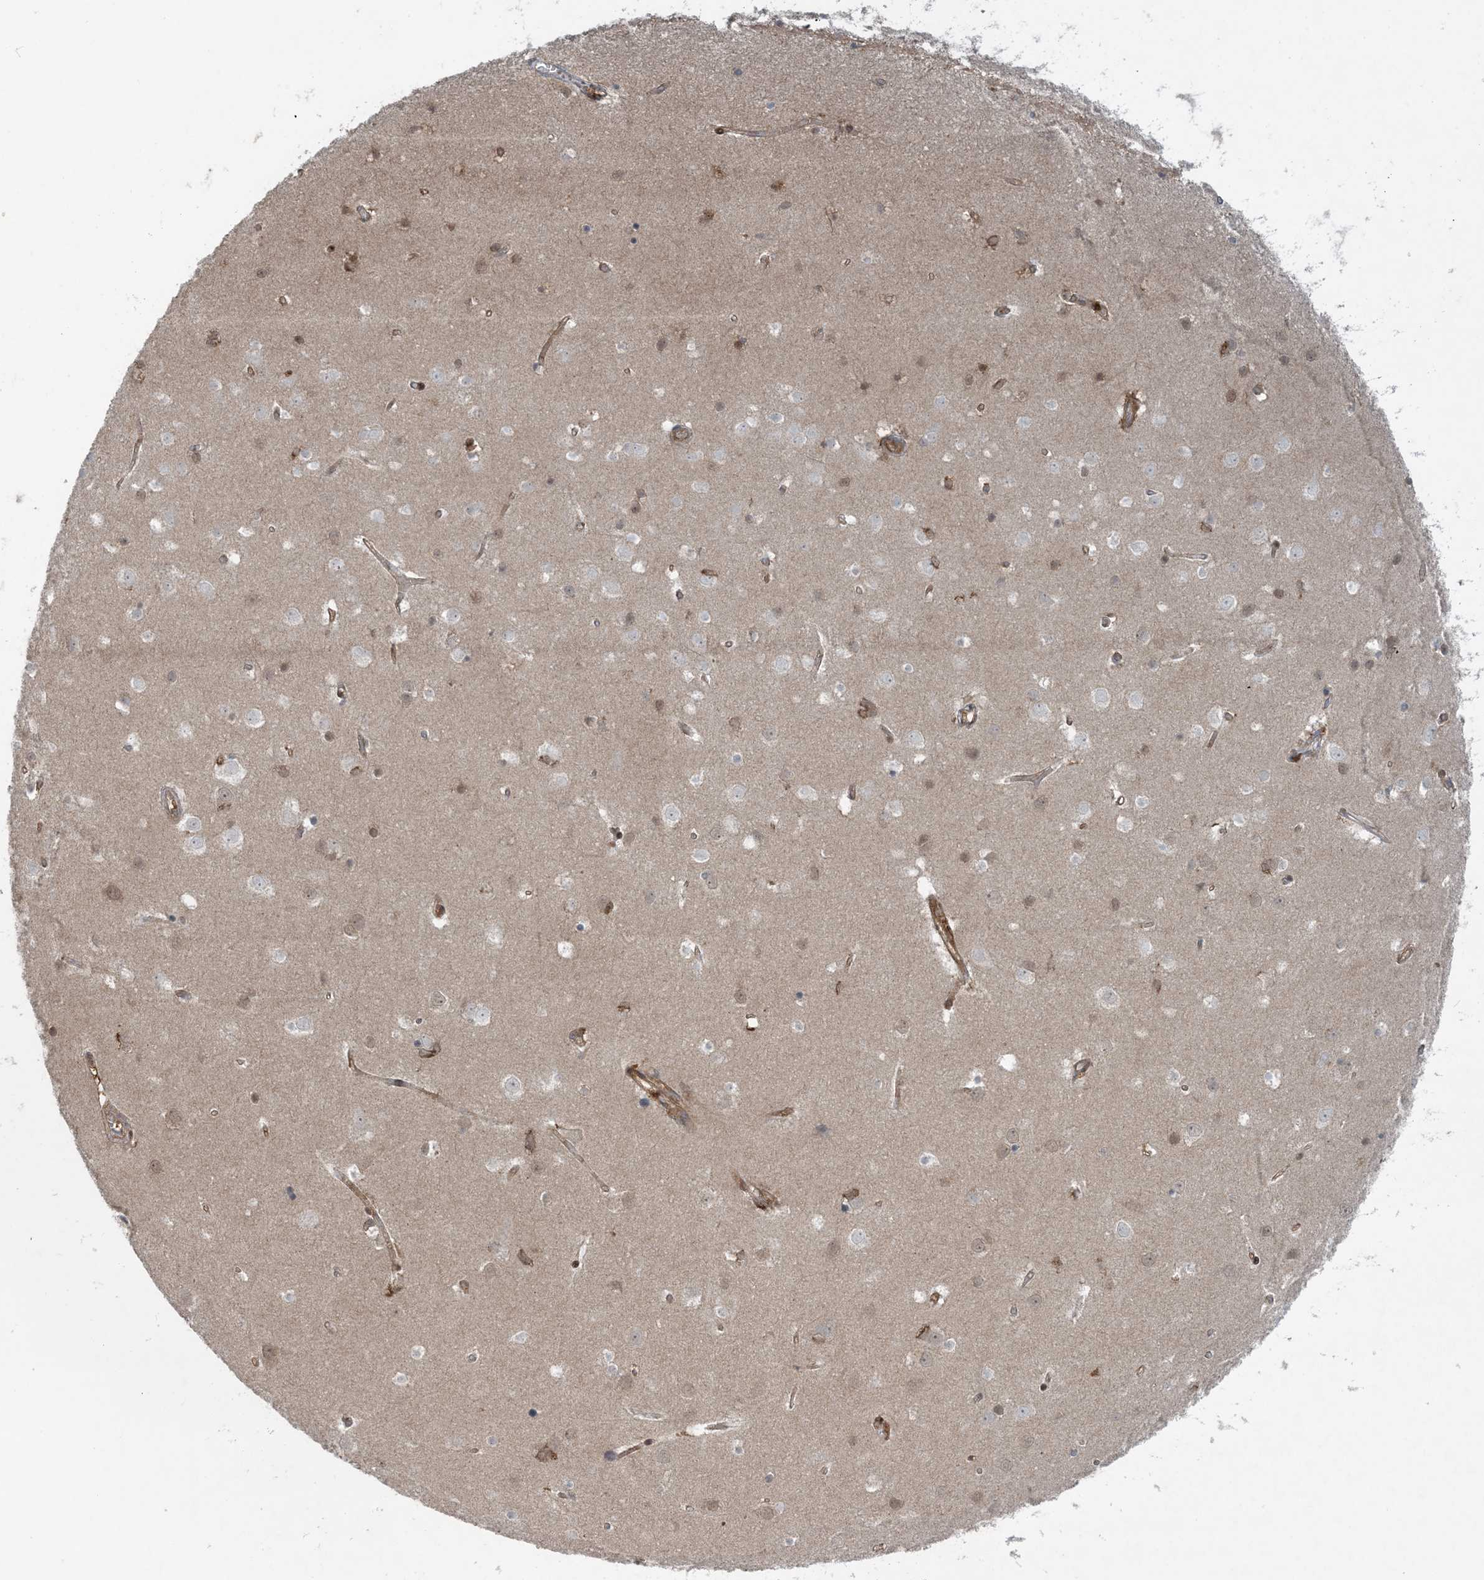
{"staining": {"intensity": "moderate", "quantity": ">75%", "location": "cytoplasmic/membranous"}, "tissue": "cerebral cortex", "cell_type": "Endothelial cells", "image_type": "normal", "snomed": [{"axis": "morphology", "description": "Normal tissue, NOS"}, {"axis": "topography", "description": "Cerebral cortex"}], "caption": "Protein expression analysis of unremarkable human cerebral cortex reveals moderate cytoplasmic/membranous expression in about >75% of endothelial cells. (DAB (3,3'-diaminobenzidine) IHC with brightfield microscopy, high magnification).", "gene": "STAM2", "patient": {"sex": "male", "age": 54}}